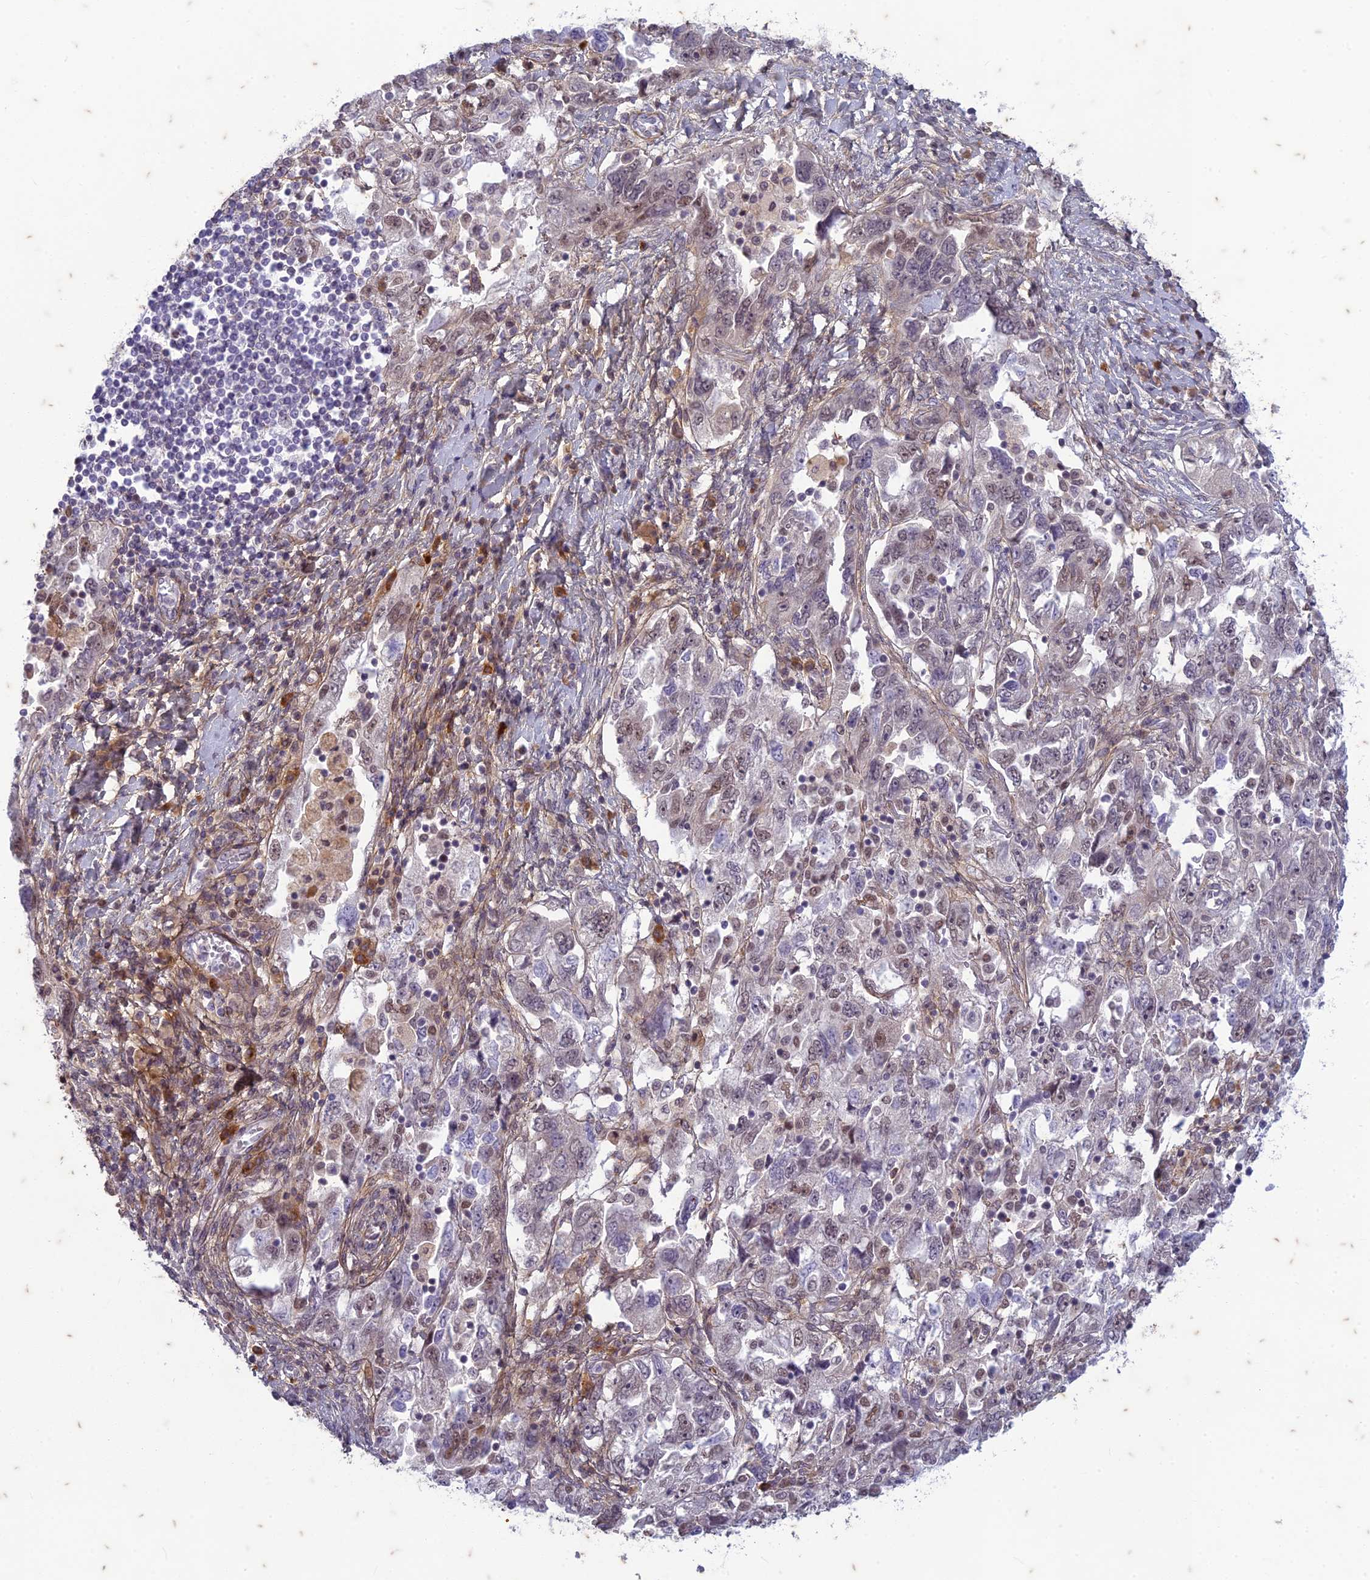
{"staining": {"intensity": "moderate", "quantity": "<25%", "location": "nuclear"}, "tissue": "ovarian cancer", "cell_type": "Tumor cells", "image_type": "cancer", "snomed": [{"axis": "morphology", "description": "Carcinoma, NOS"}, {"axis": "morphology", "description": "Cystadenocarcinoma, serous, NOS"}, {"axis": "topography", "description": "Ovary"}], "caption": "High-power microscopy captured an immunohistochemistry (IHC) micrograph of ovarian serous cystadenocarcinoma, revealing moderate nuclear staining in about <25% of tumor cells. (Brightfield microscopy of DAB IHC at high magnification).", "gene": "PABPN1L", "patient": {"sex": "female", "age": 69}}